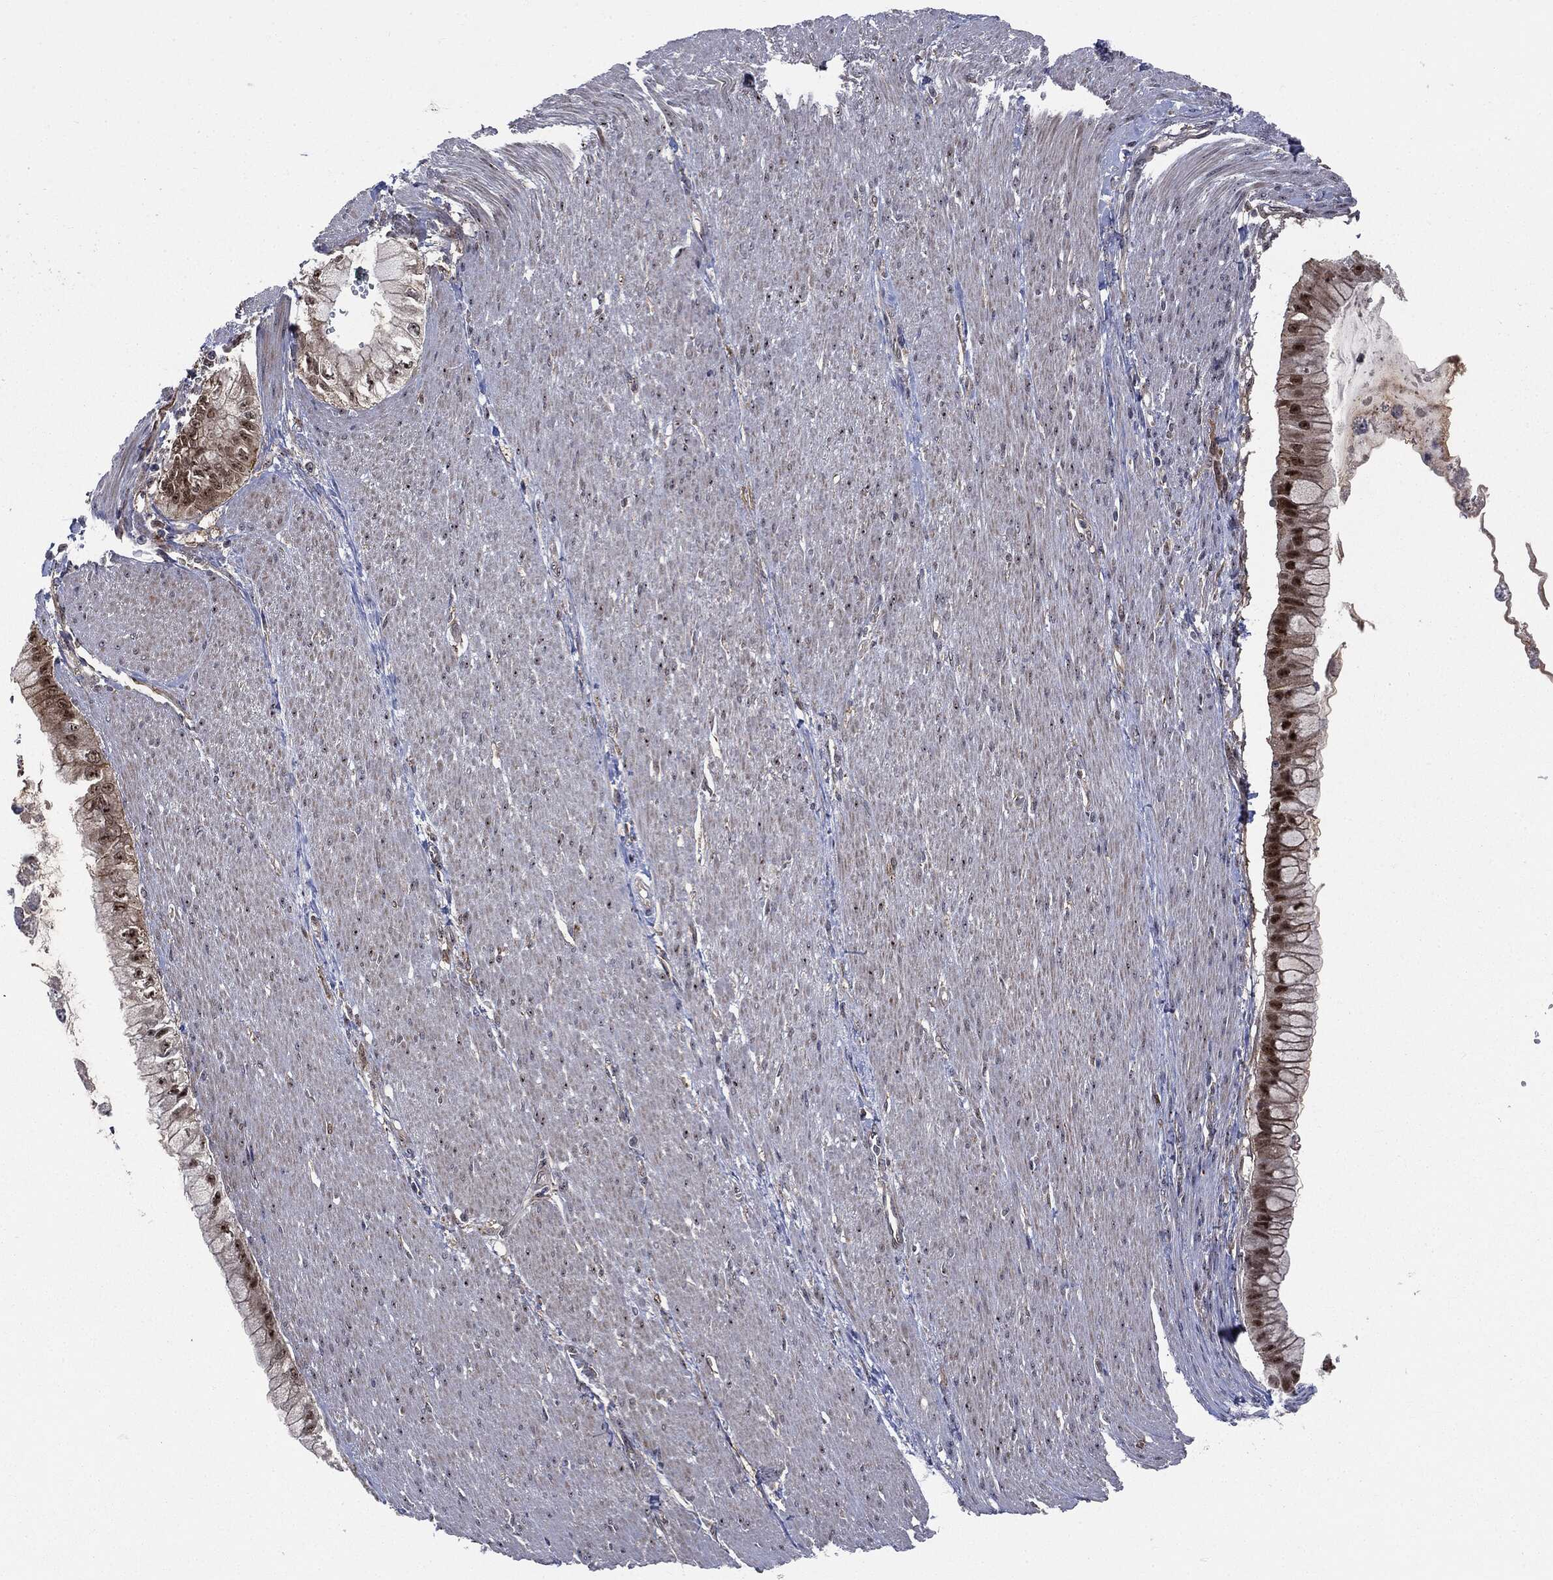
{"staining": {"intensity": "moderate", "quantity": "25%-75%", "location": "cytoplasmic/membranous,nuclear"}, "tissue": "pancreatic cancer", "cell_type": "Tumor cells", "image_type": "cancer", "snomed": [{"axis": "morphology", "description": "Adenocarcinoma, NOS"}, {"axis": "topography", "description": "Pancreas"}], "caption": "Tumor cells display moderate cytoplasmic/membranous and nuclear staining in about 25%-75% of cells in adenocarcinoma (pancreatic).", "gene": "TRMT1L", "patient": {"sex": "male", "age": 48}}